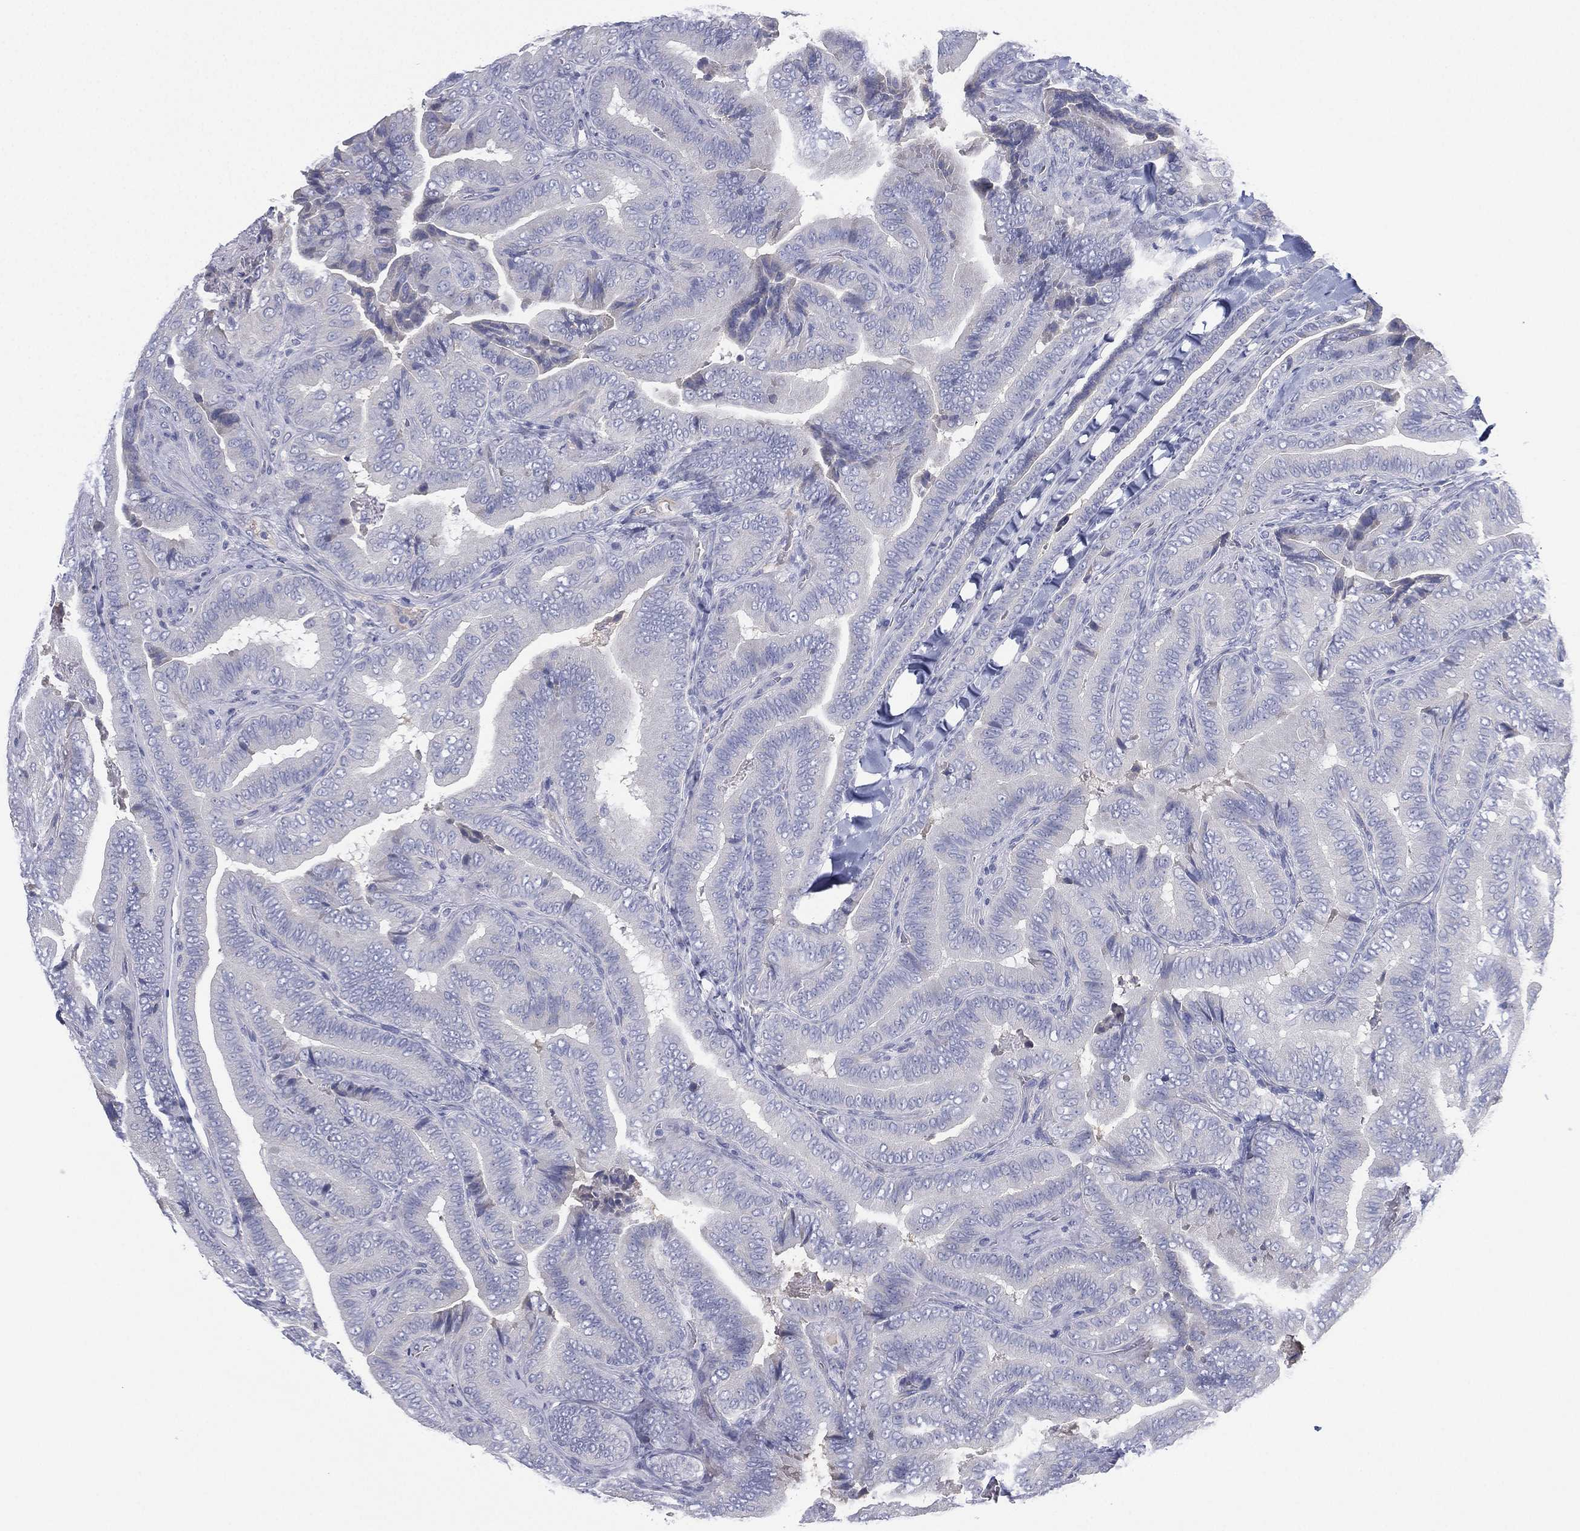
{"staining": {"intensity": "negative", "quantity": "none", "location": "none"}, "tissue": "thyroid cancer", "cell_type": "Tumor cells", "image_type": "cancer", "snomed": [{"axis": "morphology", "description": "Papillary adenocarcinoma, NOS"}, {"axis": "topography", "description": "Thyroid gland"}], "caption": "Tumor cells are negative for protein expression in human thyroid cancer (papillary adenocarcinoma).", "gene": "CYP2D6", "patient": {"sex": "male", "age": 61}}